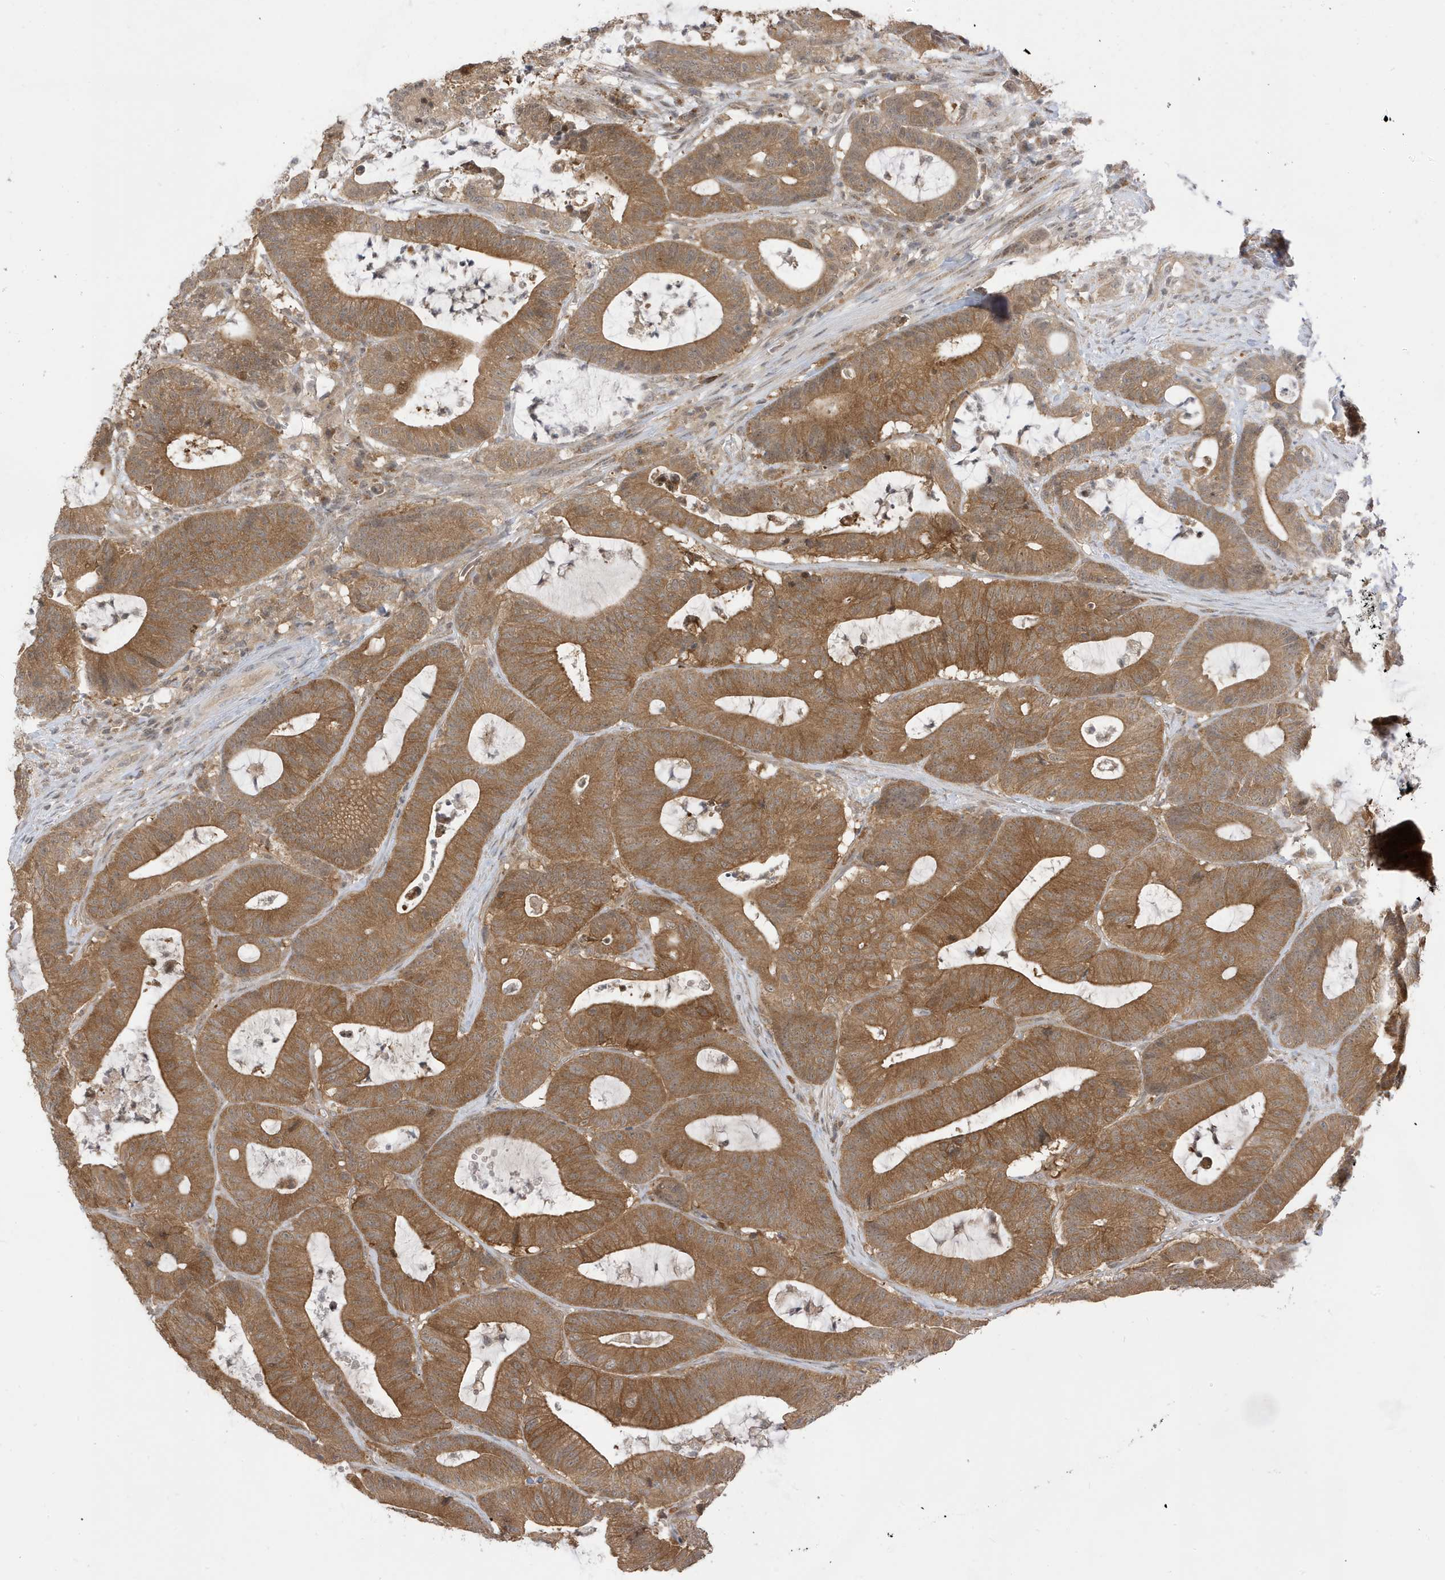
{"staining": {"intensity": "moderate", "quantity": ">75%", "location": "cytoplasmic/membranous"}, "tissue": "colorectal cancer", "cell_type": "Tumor cells", "image_type": "cancer", "snomed": [{"axis": "morphology", "description": "Adenocarcinoma, NOS"}, {"axis": "topography", "description": "Colon"}], "caption": "Colorectal cancer (adenocarcinoma) was stained to show a protein in brown. There is medium levels of moderate cytoplasmic/membranous staining in about >75% of tumor cells. (Brightfield microscopy of DAB IHC at high magnification).", "gene": "TAB3", "patient": {"sex": "female", "age": 84}}